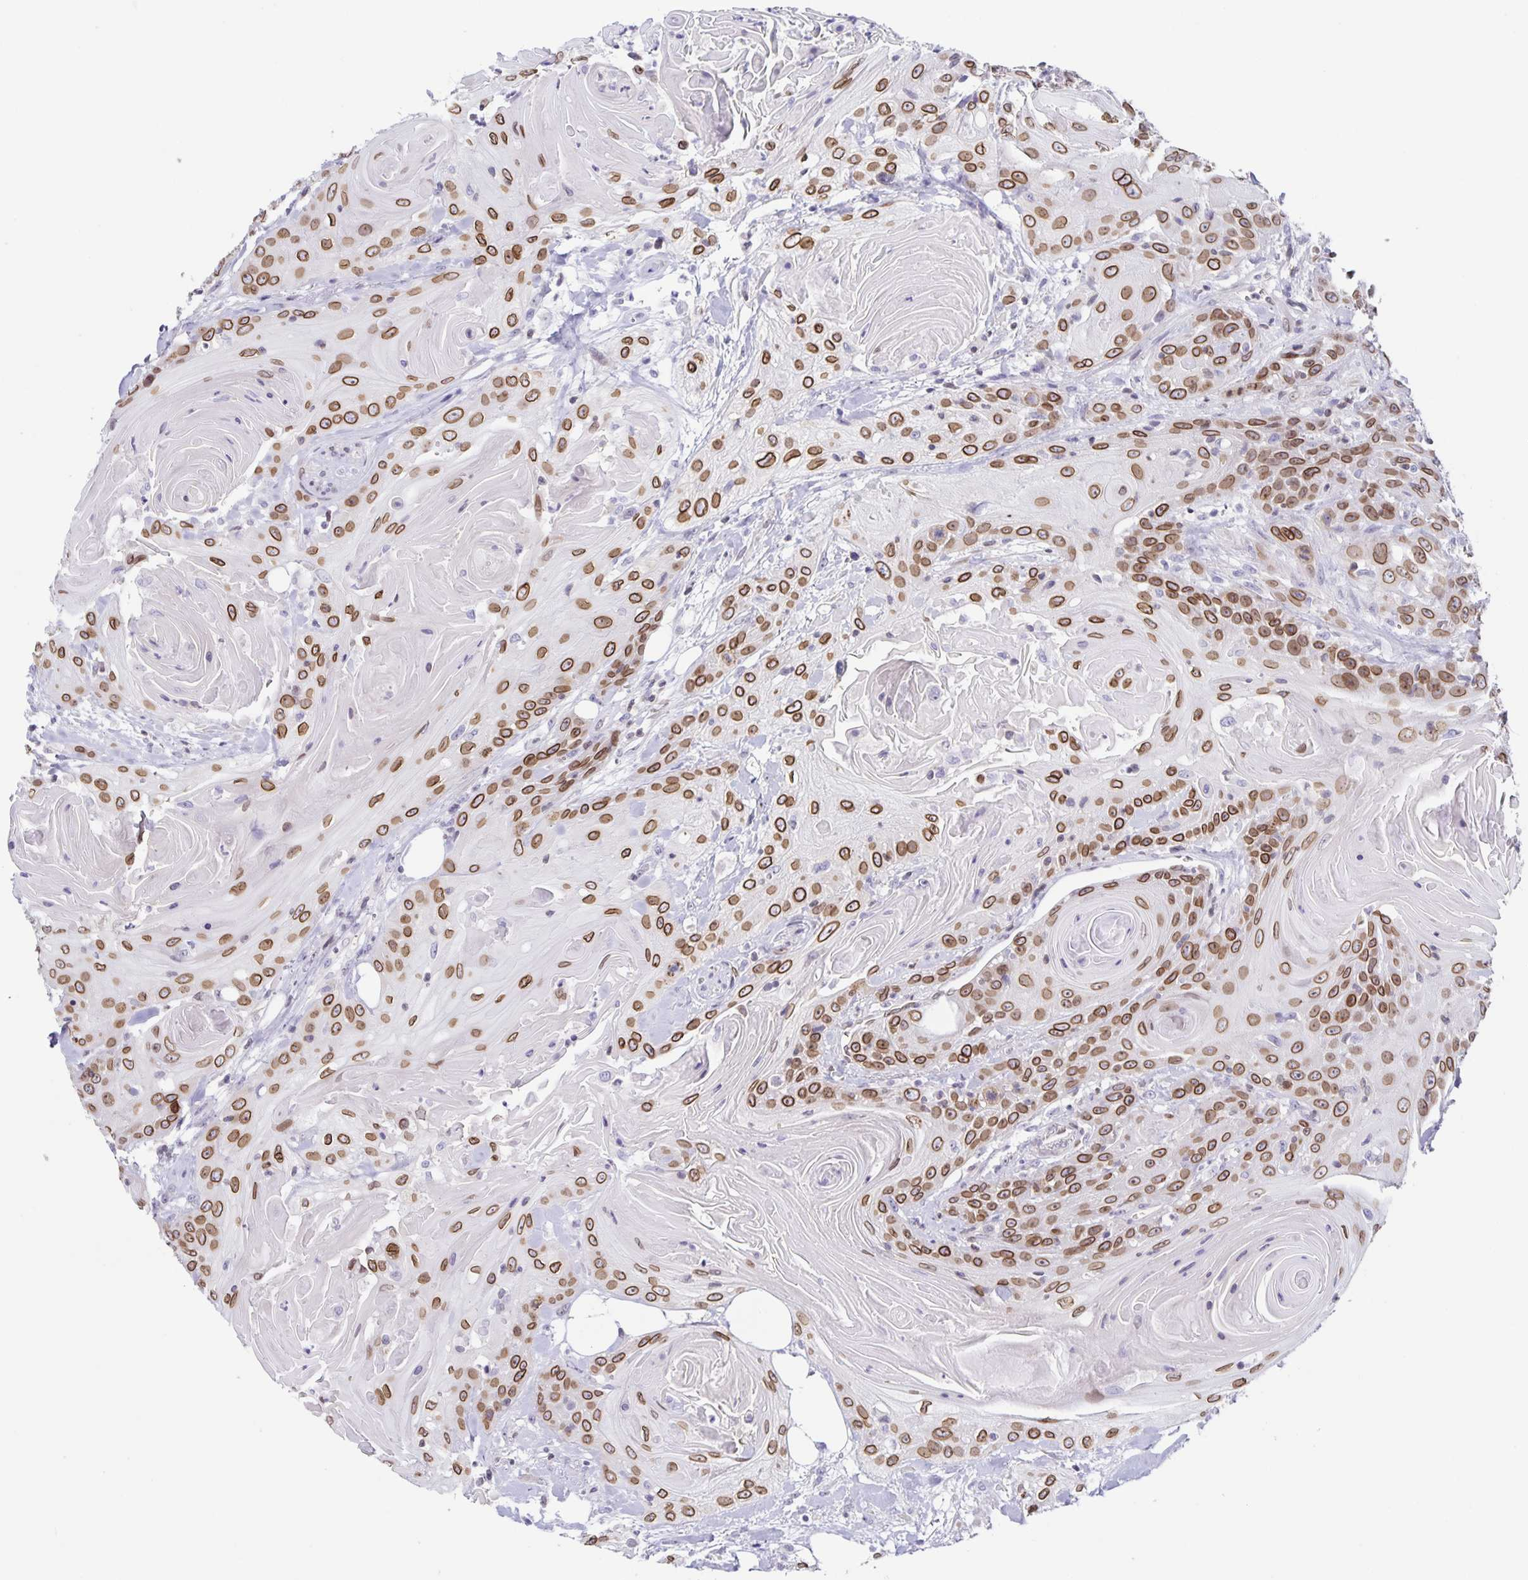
{"staining": {"intensity": "strong", "quantity": ">75%", "location": "cytoplasmic/membranous,nuclear"}, "tissue": "head and neck cancer", "cell_type": "Tumor cells", "image_type": "cancer", "snomed": [{"axis": "morphology", "description": "Squamous cell carcinoma, NOS"}, {"axis": "topography", "description": "Head-Neck"}], "caption": "Immunohistochemical staining of human head and neck squamous cell carcinoma reveals strong cytoplasmic/membranous and nuclear protein positivity in approximately >75% of tumor cells. The staining is performed using DAB (3,3'-diaminobenzidine) brown chromogen to label protein expression. The nuclei are counter-stained blue using hematoxylin.", "gene": "SYNE2", "patient": {"sex": "female", "age": 84}}